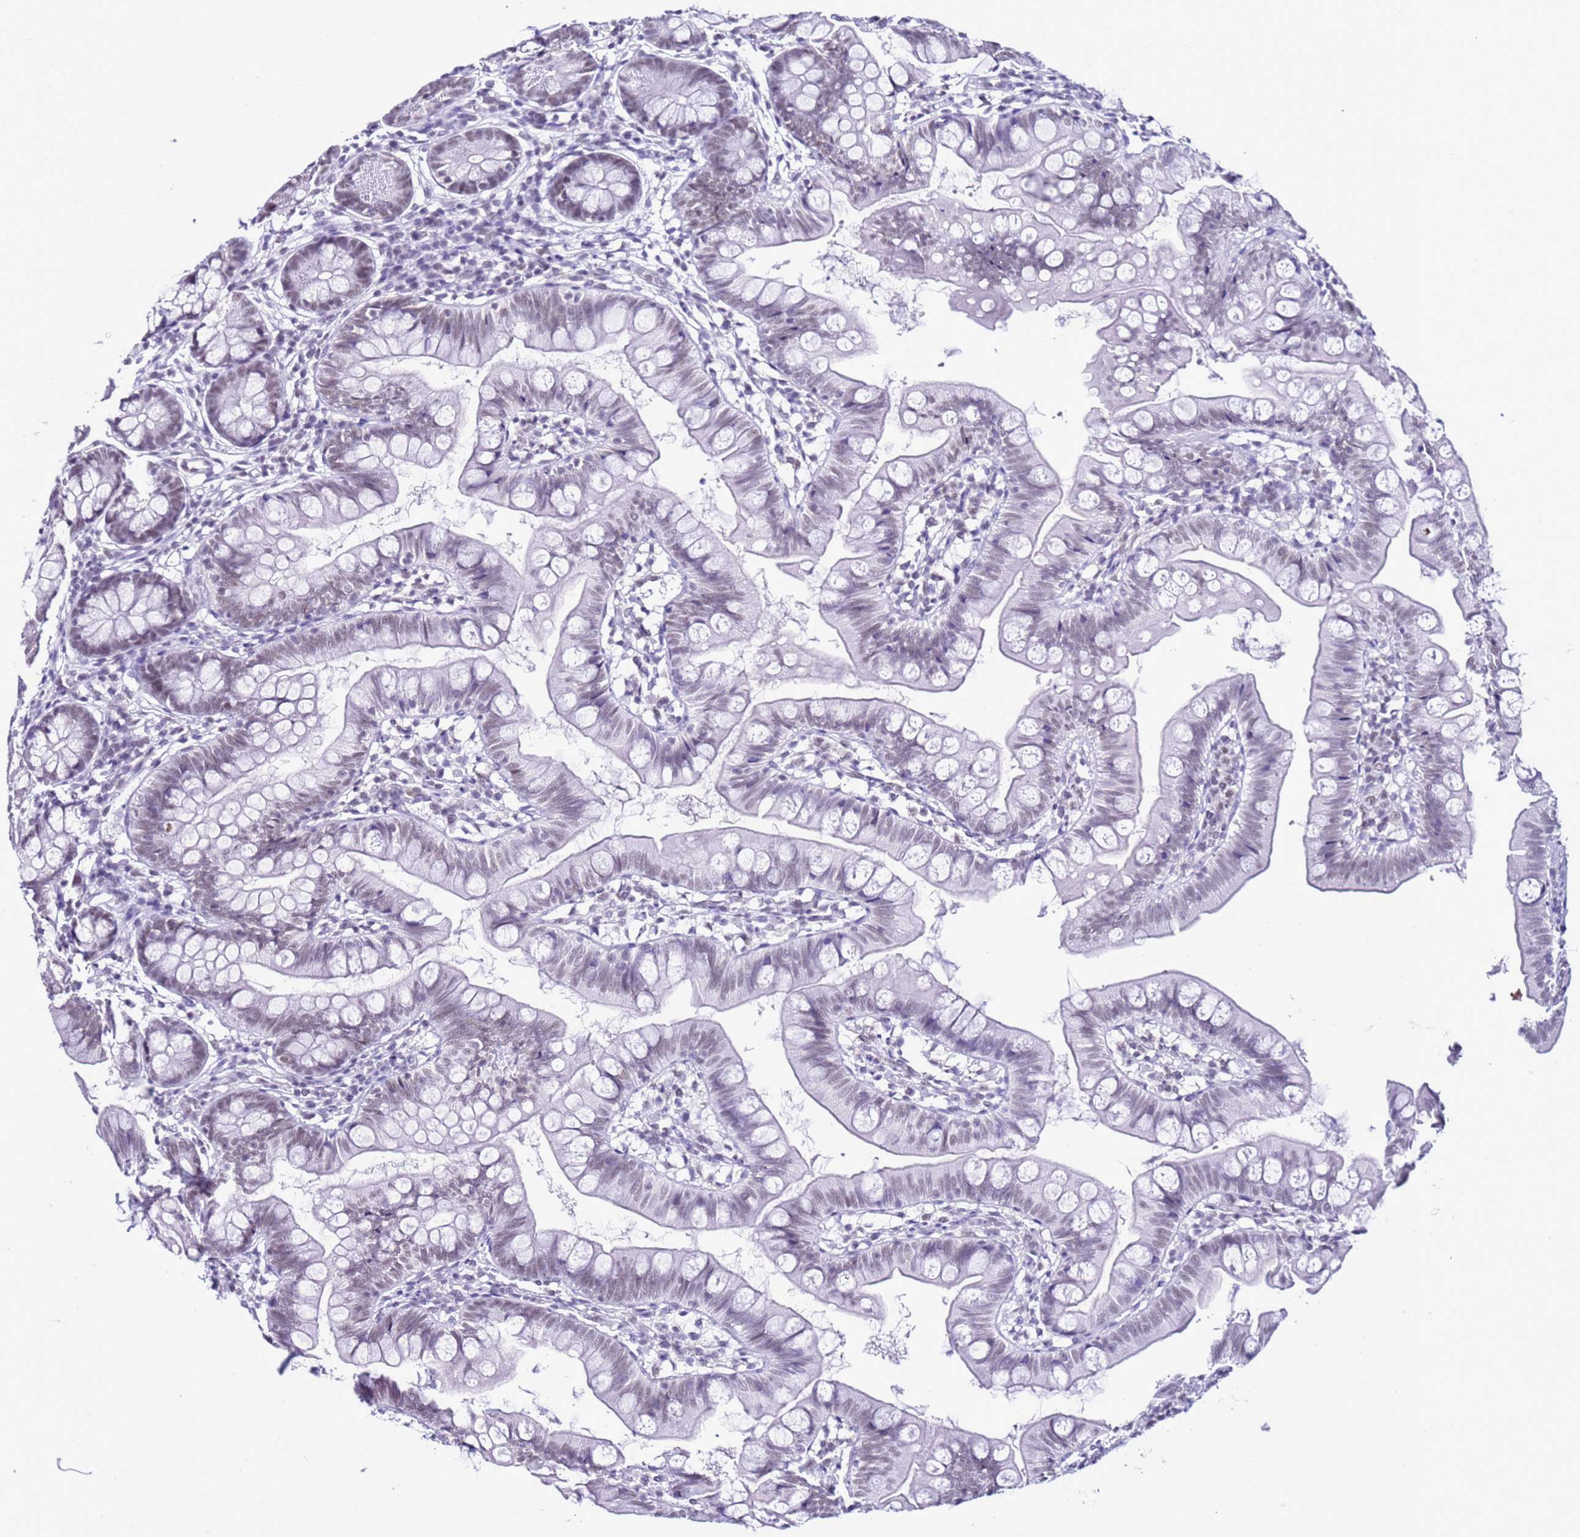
{"staining": {"intensity": "negative", "quantity": "none", "location": "none"}, "tissue": "small intestine", "cell_type": "Glandular cells", "image_type": "normal", "snomed": [{"axis": "morphology", "description": "Normal tissue, NOS"}, {"axis": "topography", "description": "Small intestine"}], "caption": "DAB immunohistochemical staining of normal small intestine shows no significant expression in glandular cells.", "gene": "DHX15", "patient": {"sex": "male", "age": 7}}